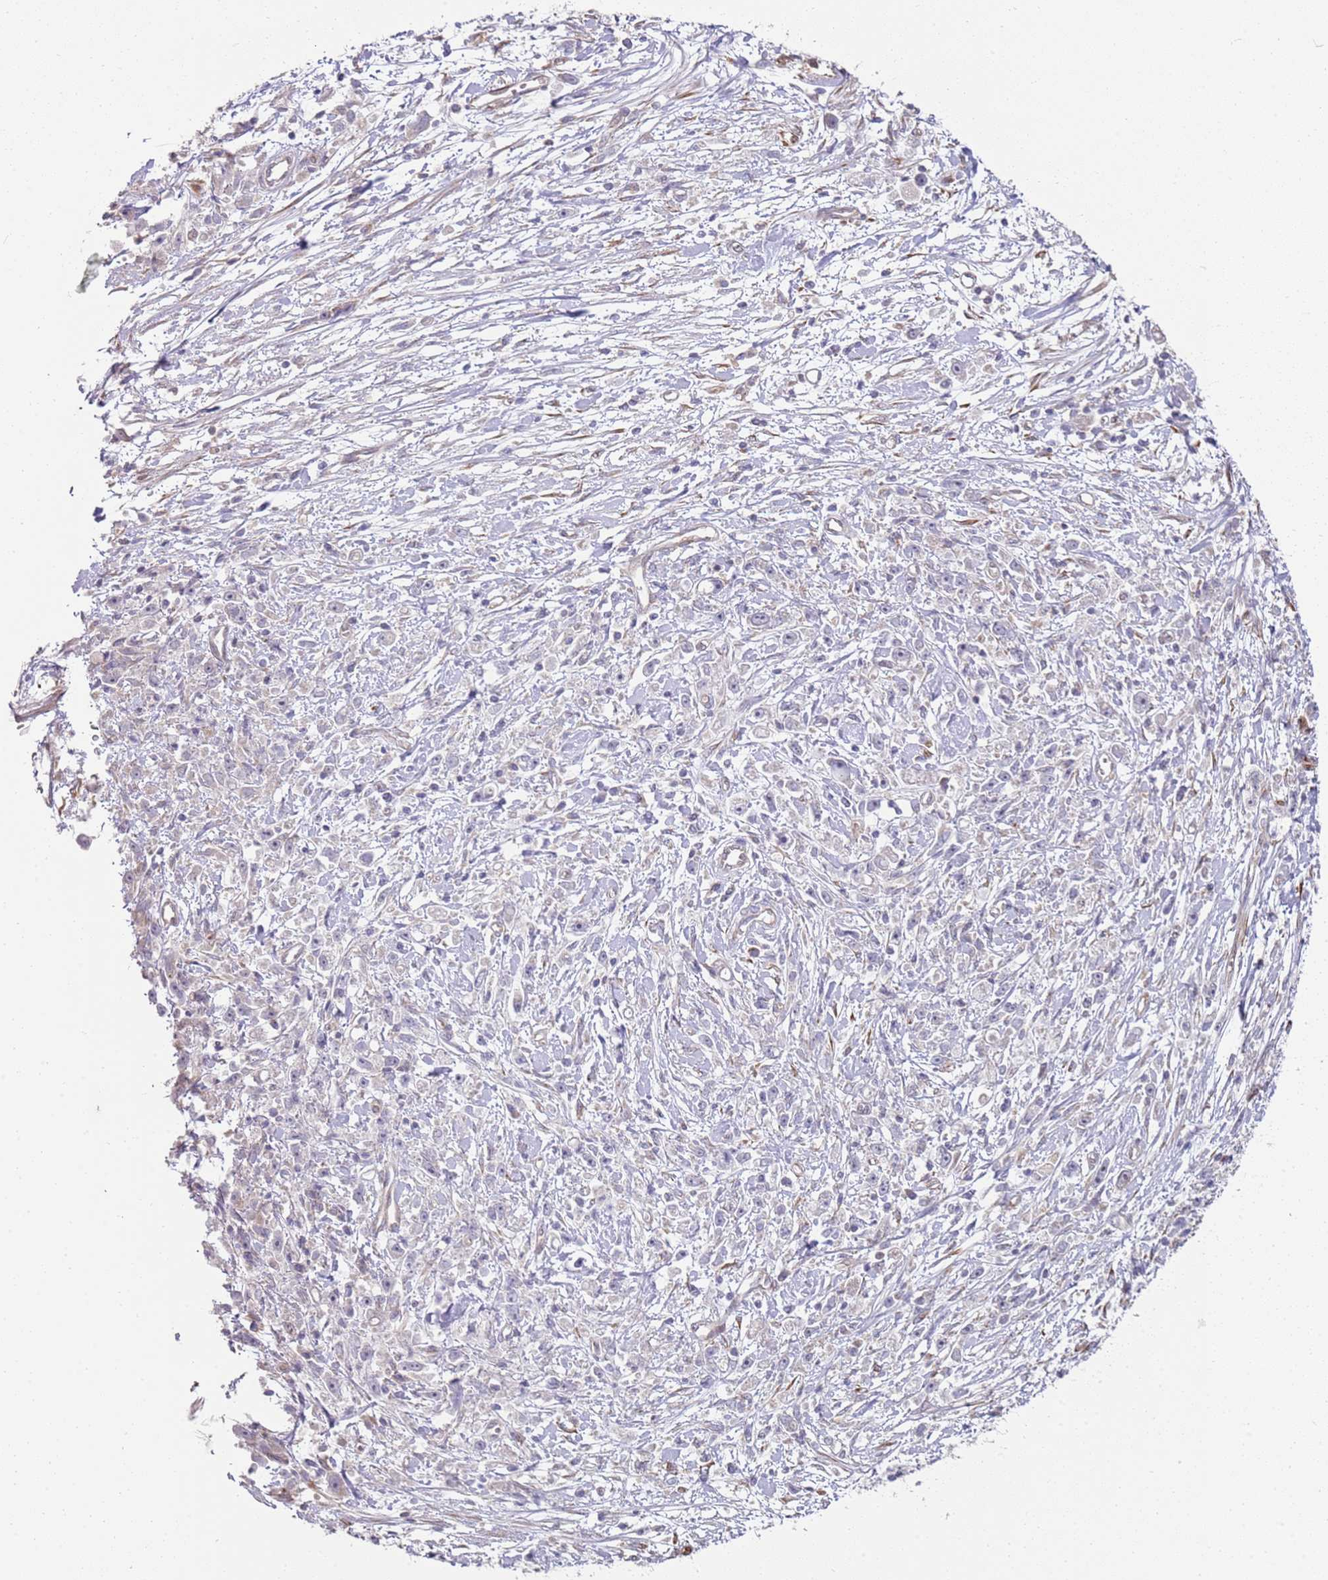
{"staining": {"intensity": "negative", "quantity": "none", "location": "none"}, "tissue": "stomach cancer", "cell_type": "Tumor cells", "image_type": "cancer", "snomed": [{"axis": "morphology", "description": "Adenocarcinoma, NOS"}, {"axis": "topography", "description": "Stomach"}], "caption": "Stomach cancer (adenocarcinoma) stained for a protein using IHC exhibits no positivity tumor cells.", "gene": "GRAP", "patient": {"sex": "female", "age": 59}}